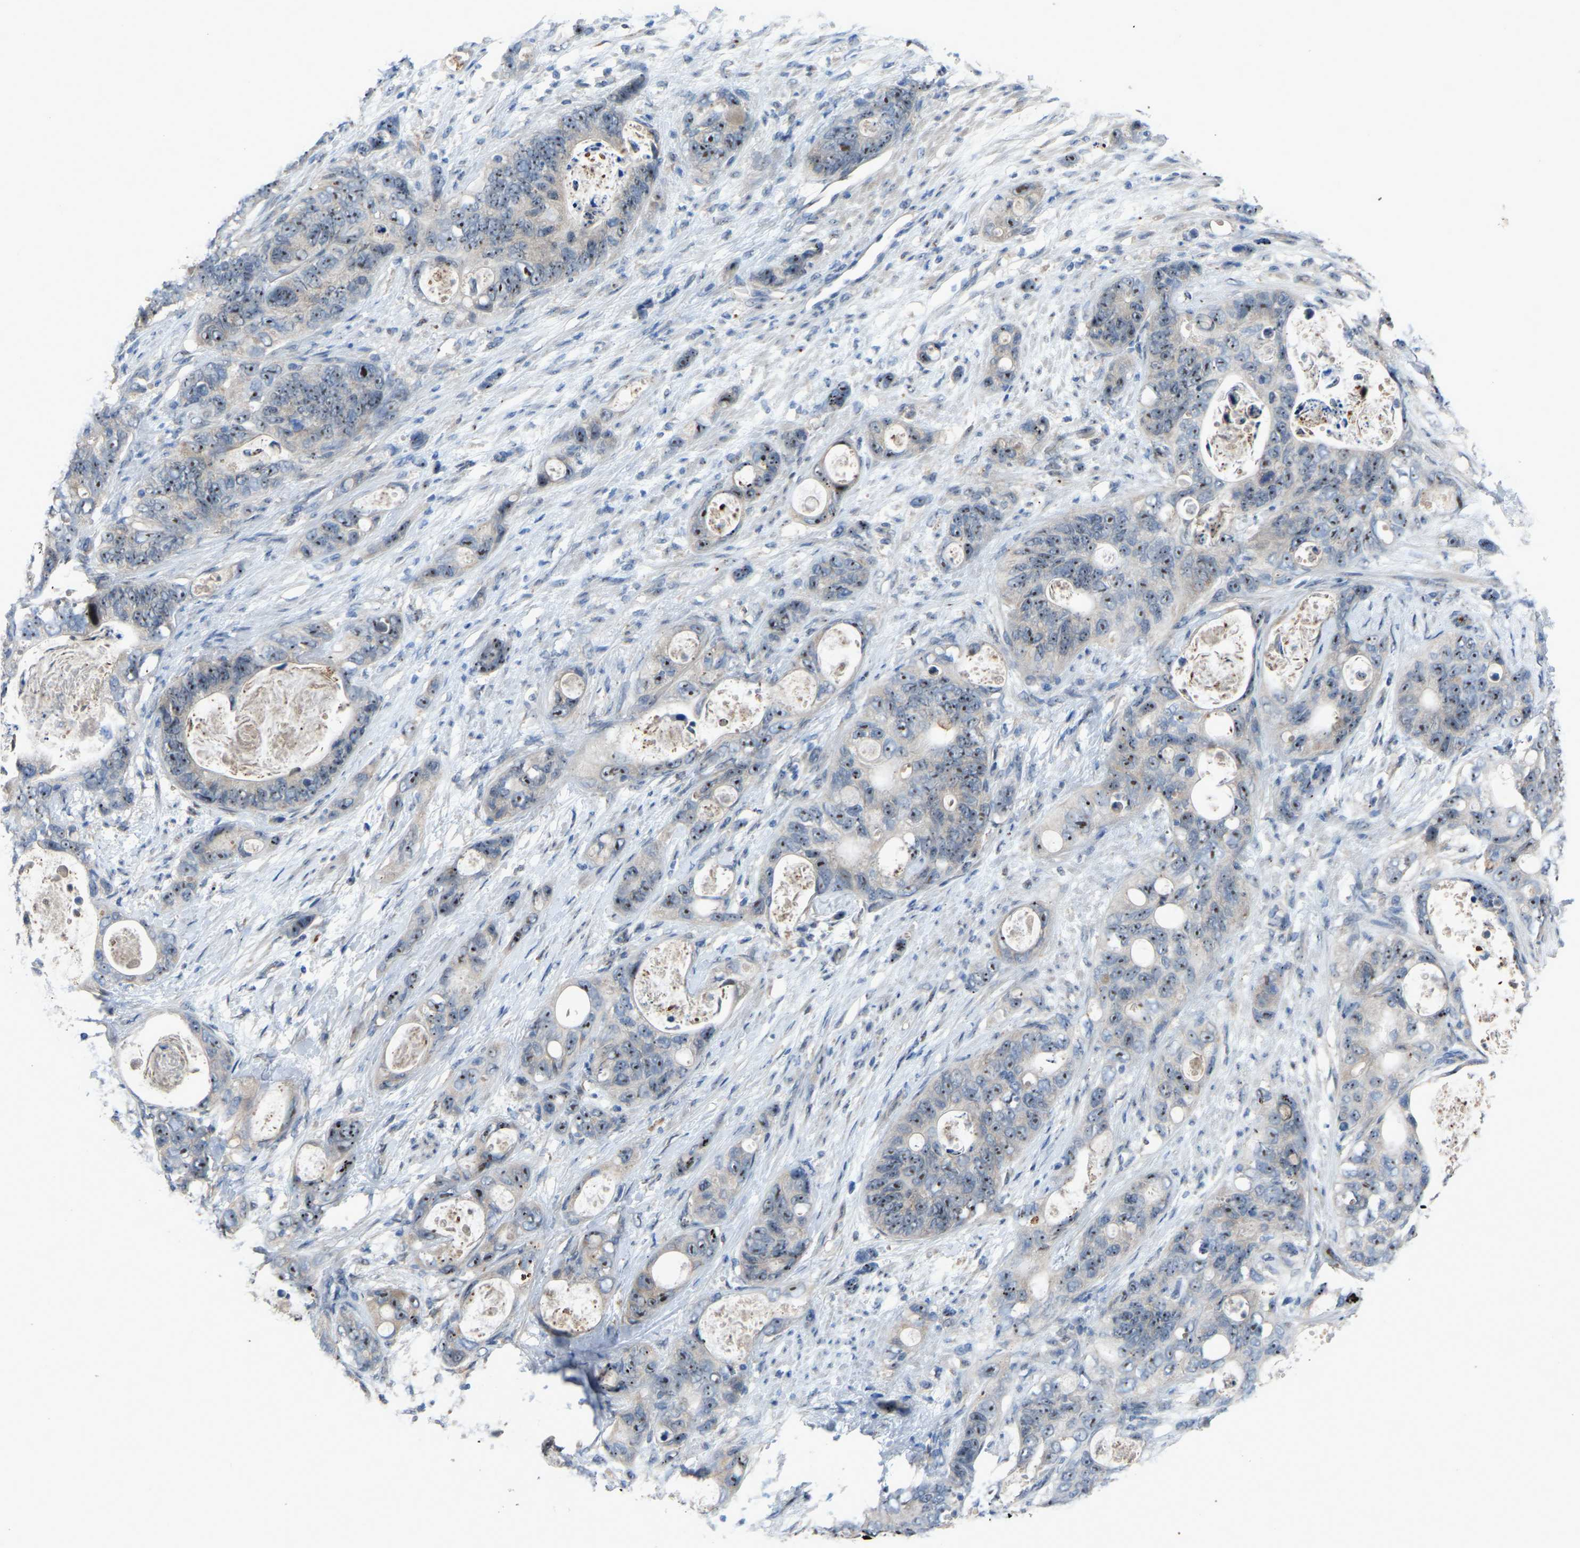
{"staining": {"intensity": "moderate", "quantity": ">75%", "location": "nuclear"}, "tissue": "stomach cancer", "cell_type": "Tumor cells", "image_type": "cancer", "snomed": [{"axis": "morphology", "description": "Normal tissue, NOS"}, {"axis": "morphology", "description": "Adenocarcinoma, NOS"}, {"axis": "topography", "description": "Stomach"}], "caption": "Adenocarcinoma (stomach) stained with a protein marker exhibits moderate staining in tumor cells.", "gene": "FHIT", "patient": {"sex": "female", "age": 89}}